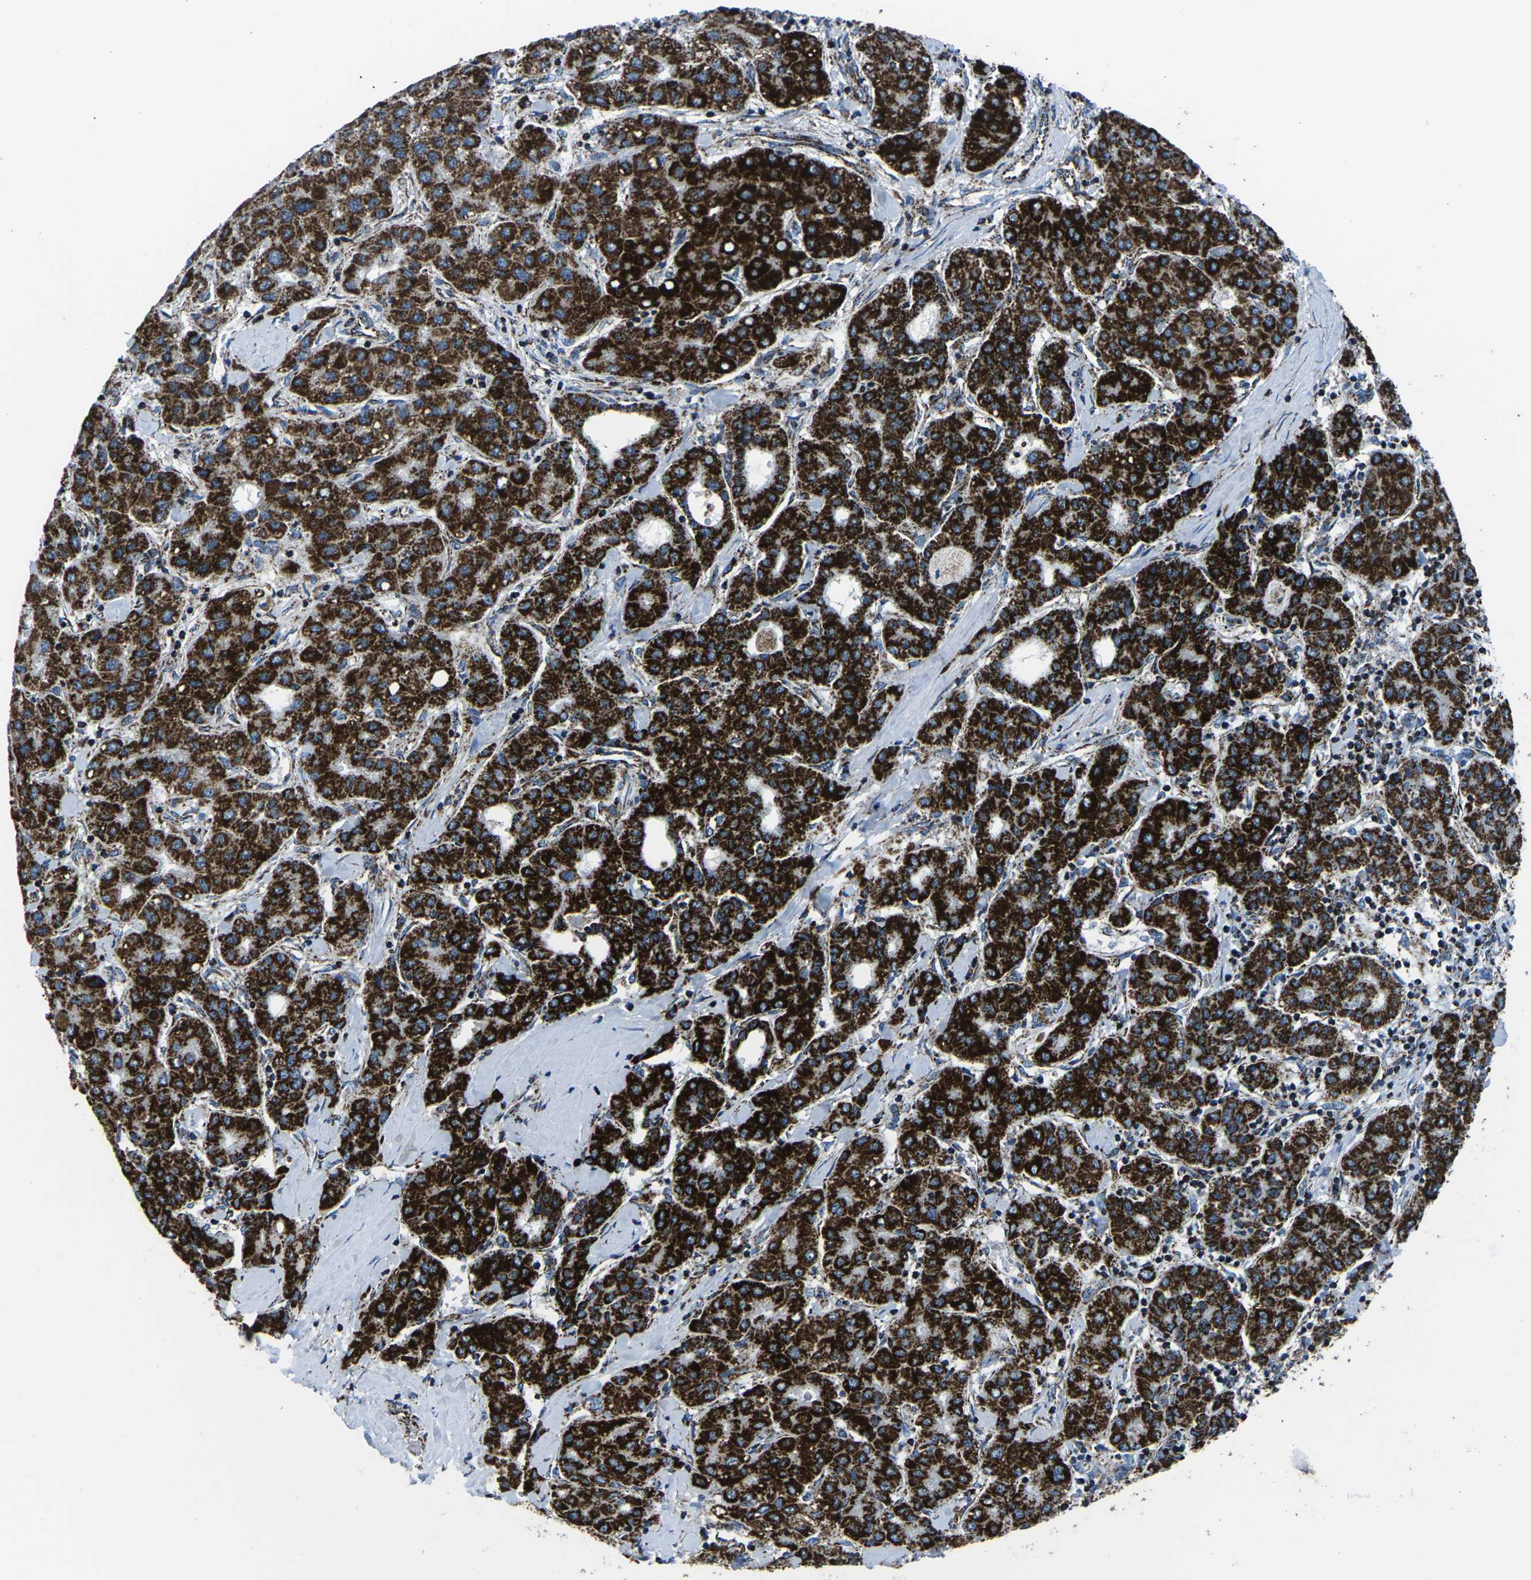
{"staining": {"intensity": "strong", "quantity": ">75%", "location": "cytoplasmic/membranous"}, "tissue": "liver cancer", "cell_type": "Tumor cells", "image_type": "cancer", "snomed": [{"axis": "morphology", "description": "Carcinoma, Hepatocellular, NOS"}, {"axis": "topography", "description": "Liver"}], "caption": "Hepatocellular carcinoma (liver) tissue exhibits strong cytoplasmic/membranous expression in about >75% of tumor cells, visualized by immunohistochemistry.", "gene": "MT-CO2", "patient": {"sex": "male", "age": 65}}